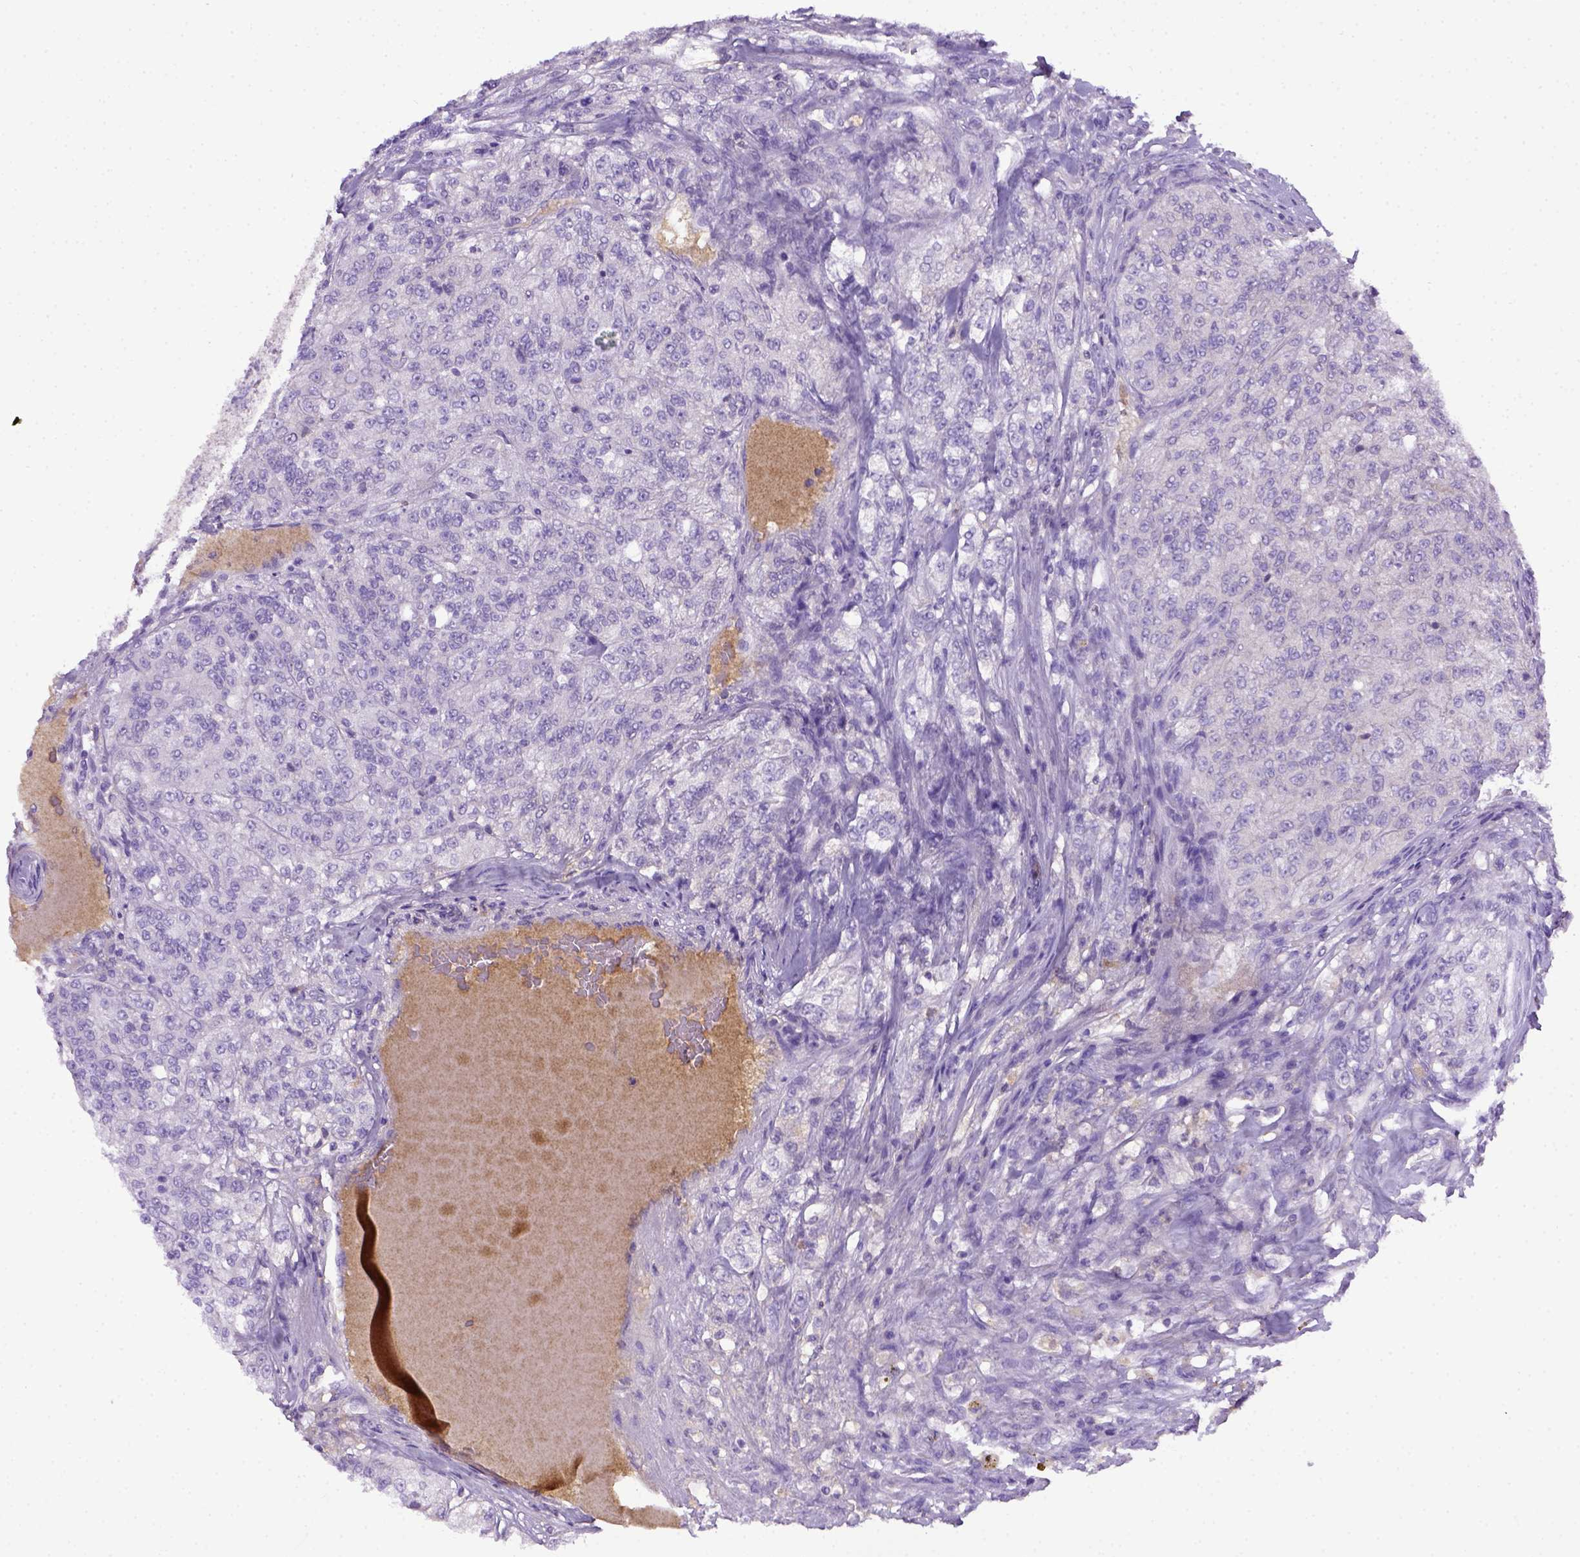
{"staining": {"intensity": "negative", "quantity": "none", "location": "none"}, "tissue": "renal cancer", "cell_type": "Tumor cells", "image_type": "cancer", "snomed": [{"axis": "morphology", "description": "Adenocarcinoma, NOS"}, {"axis": "topography", "description": "Kidney"}], "caption": "Renal cancer was stained to show a protein in brown. There is no significant expression in tumor cells.", "gene": "ITIH4", "patient": {"sex": "female", "age": 63}}